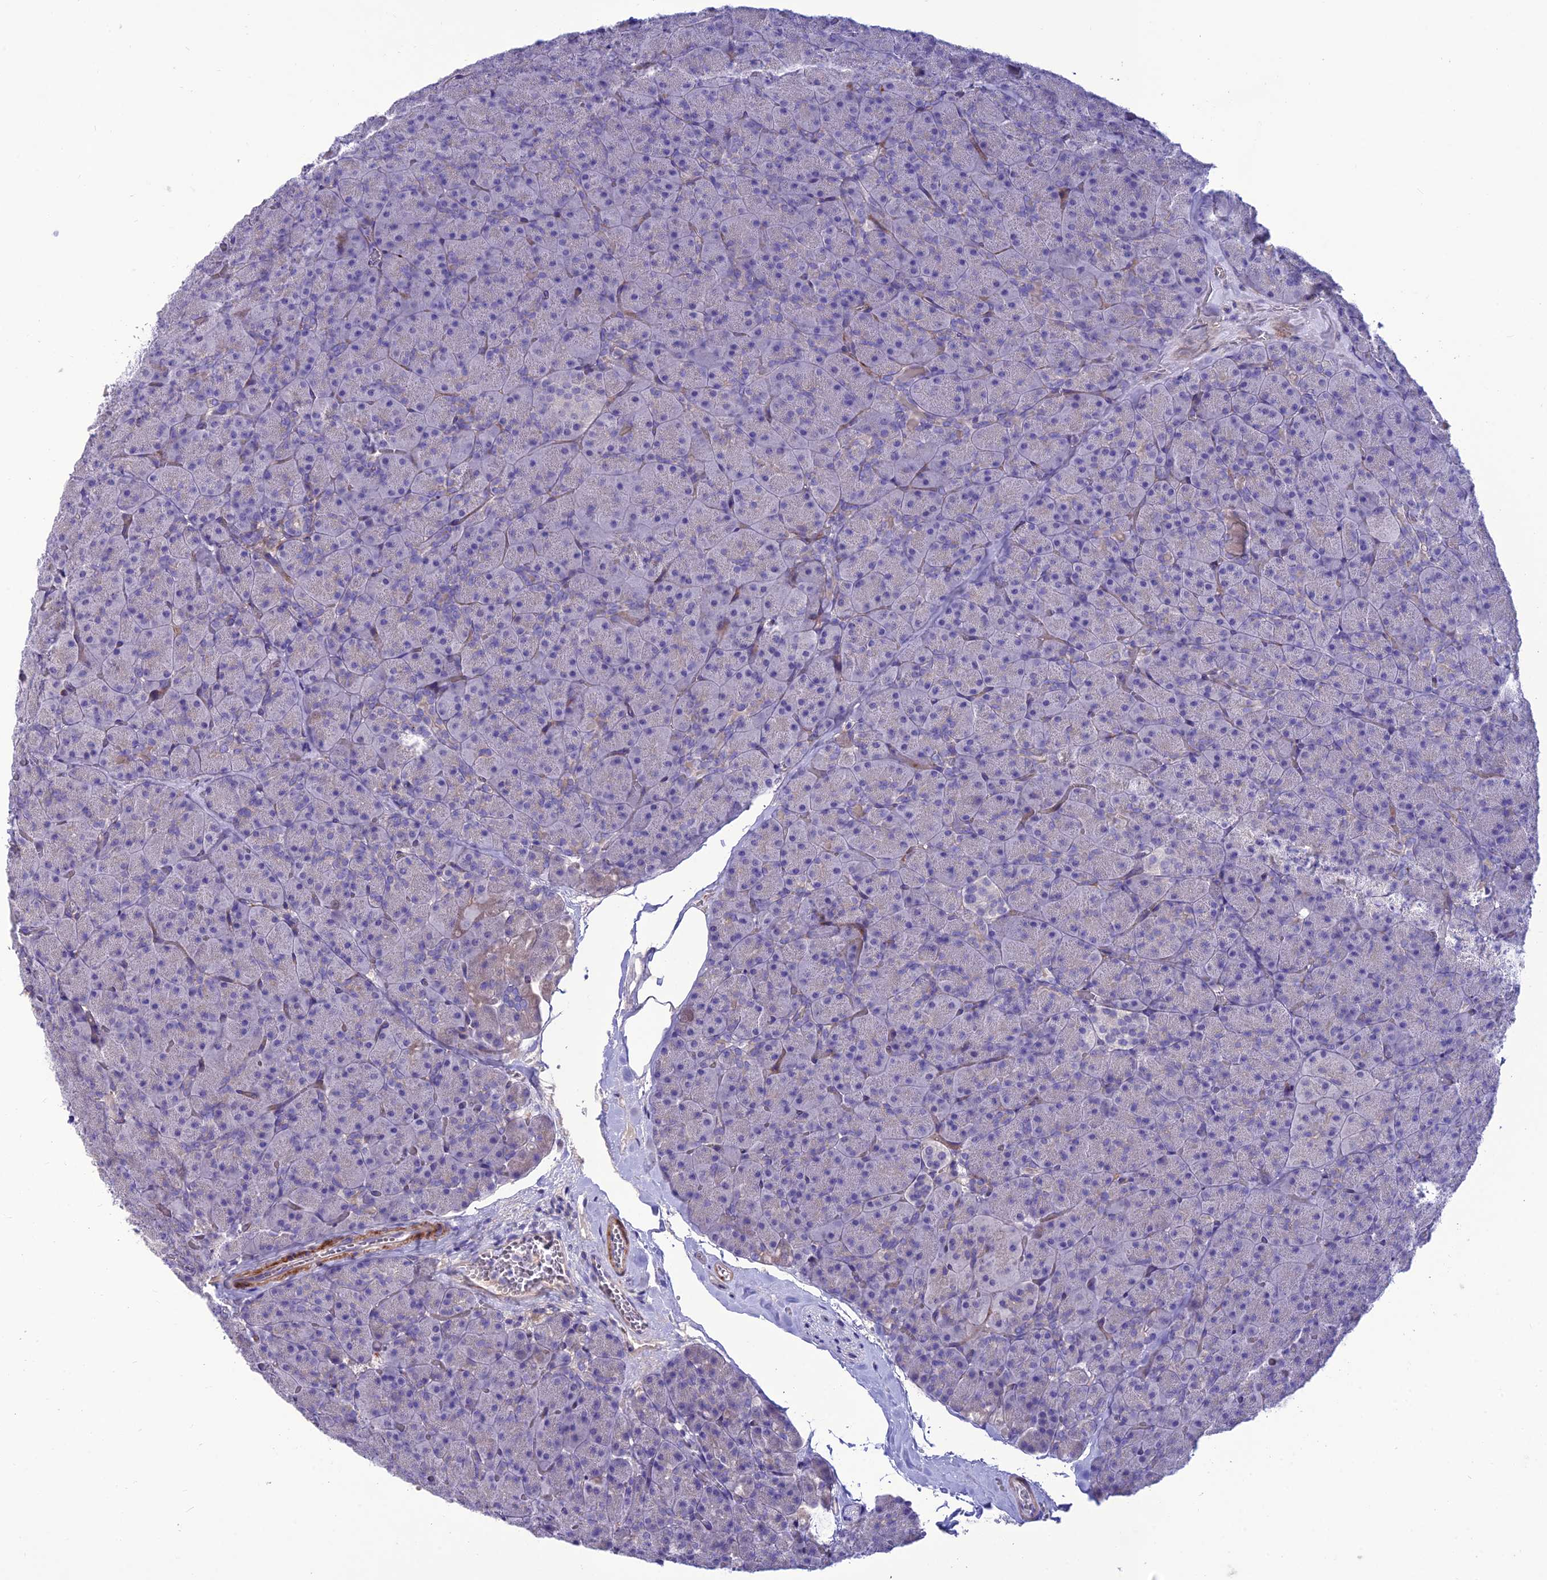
{"staining": {"intensity": "negative", "quantity": "none", "location": "none"}, "tissue": "pancreas", "cell_type": "Exocrine glandular cells", "image_type": "normal", "snomed": [{"axis": "morphology", "description": "Normal tissue, NOS"}, {"axis": "topography", "description": "Pancreas"}], "caption": "High power microscopy micrograph of an immunohistochemistry (IHC) photomicrograph of benign pancreas, revealing no significant staining in exocrine glandular cells.", "gene": "TEKT3", "patient": {"sex": "male", "age": 36}}